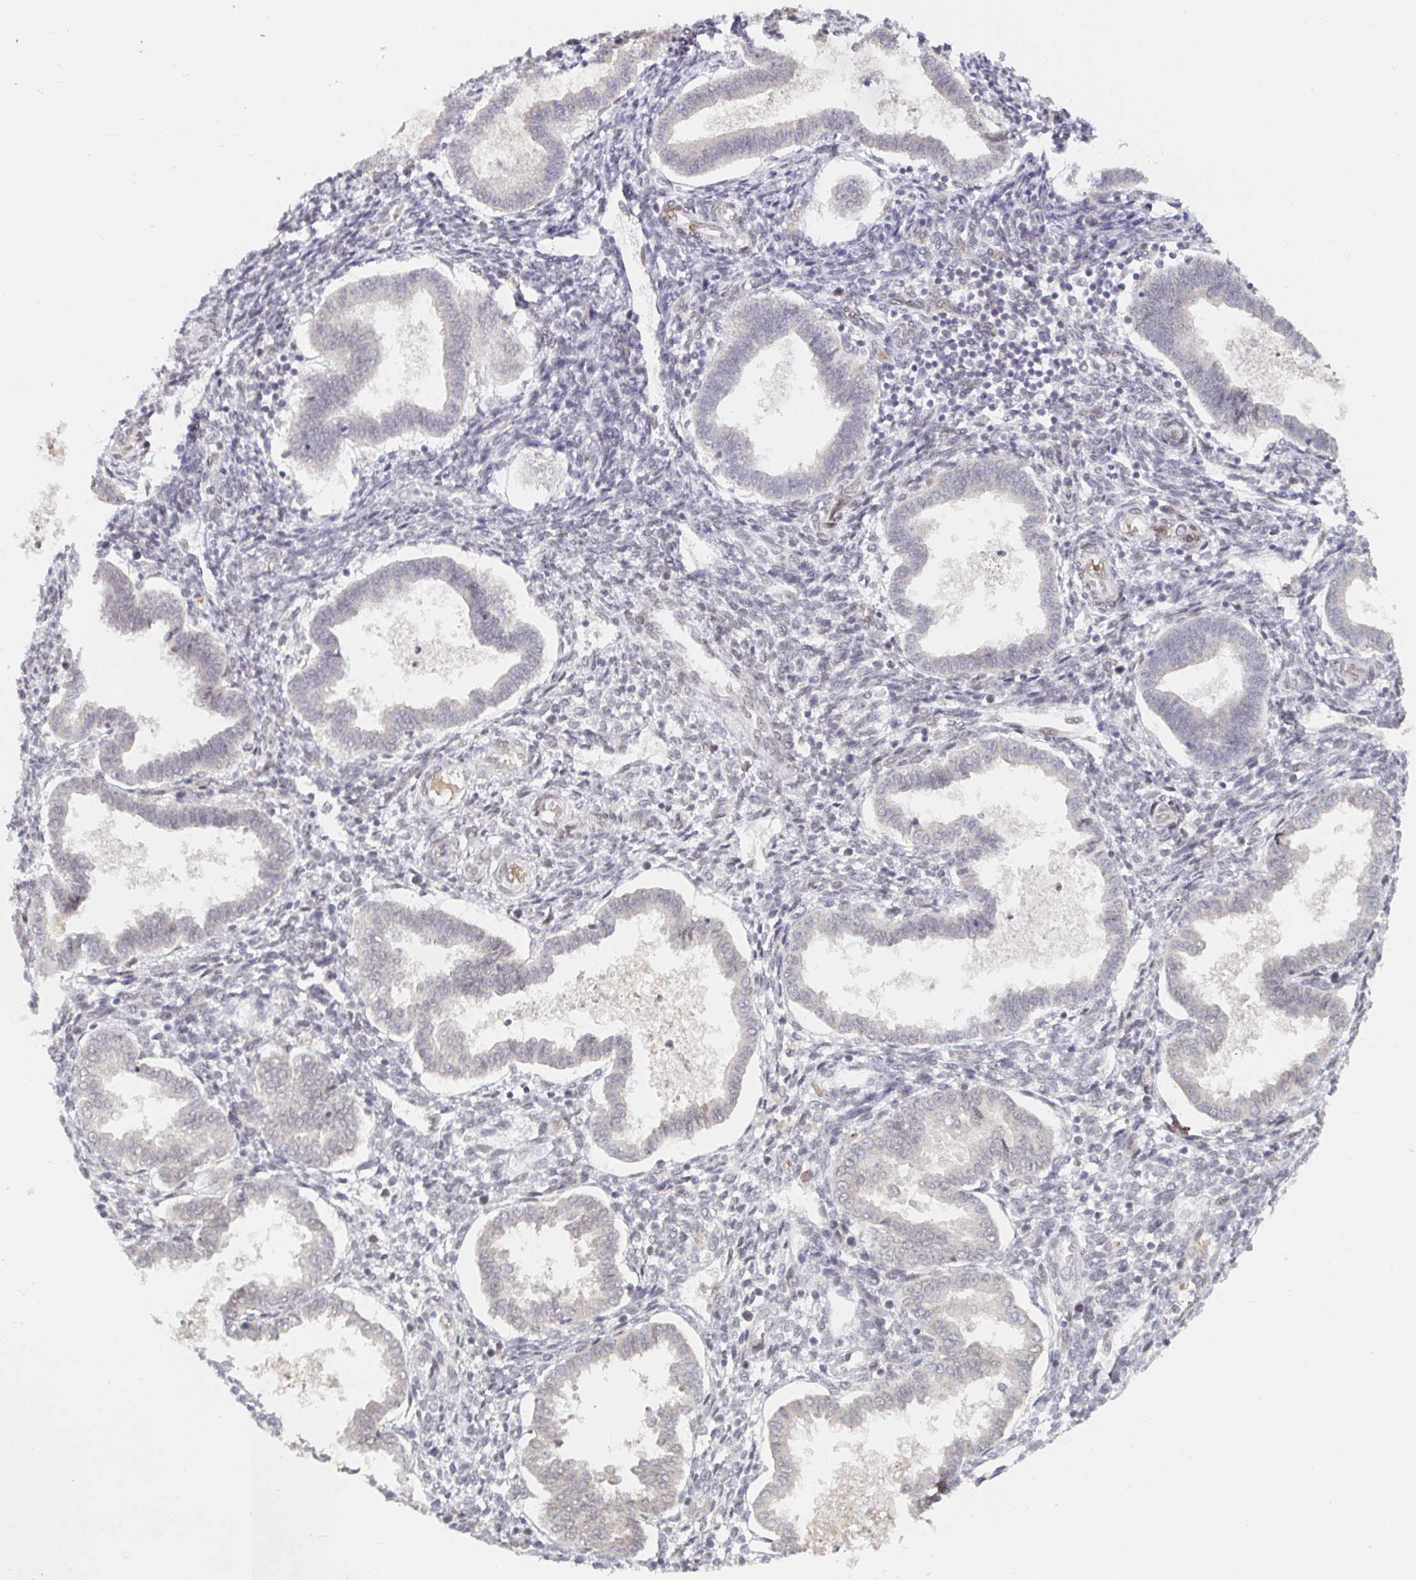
{"staining": {"intensity": "negative", "quantity": "none", "location": "none"}, "tissue": "endometrium", "cell_type": "Cells in endometrial stroma", "image_type": "normal", "snomed": [{"axis": "morphology", "description": "Normal tissue, NOS"}, {"axis": "topography", "description": "Endometrium"}], "caption": "Immunohistochemistry (IHC) image of benign endometrium: endometrium stained with DAB reveals no significant protein expression in cells in endometrial stroma. (Brightfield microscopy of DAB (3,3'-diaminobenzidine) IHC at high magnification).", "gene": "CHD2", "patient": {"sex": "female", "age": 24}}